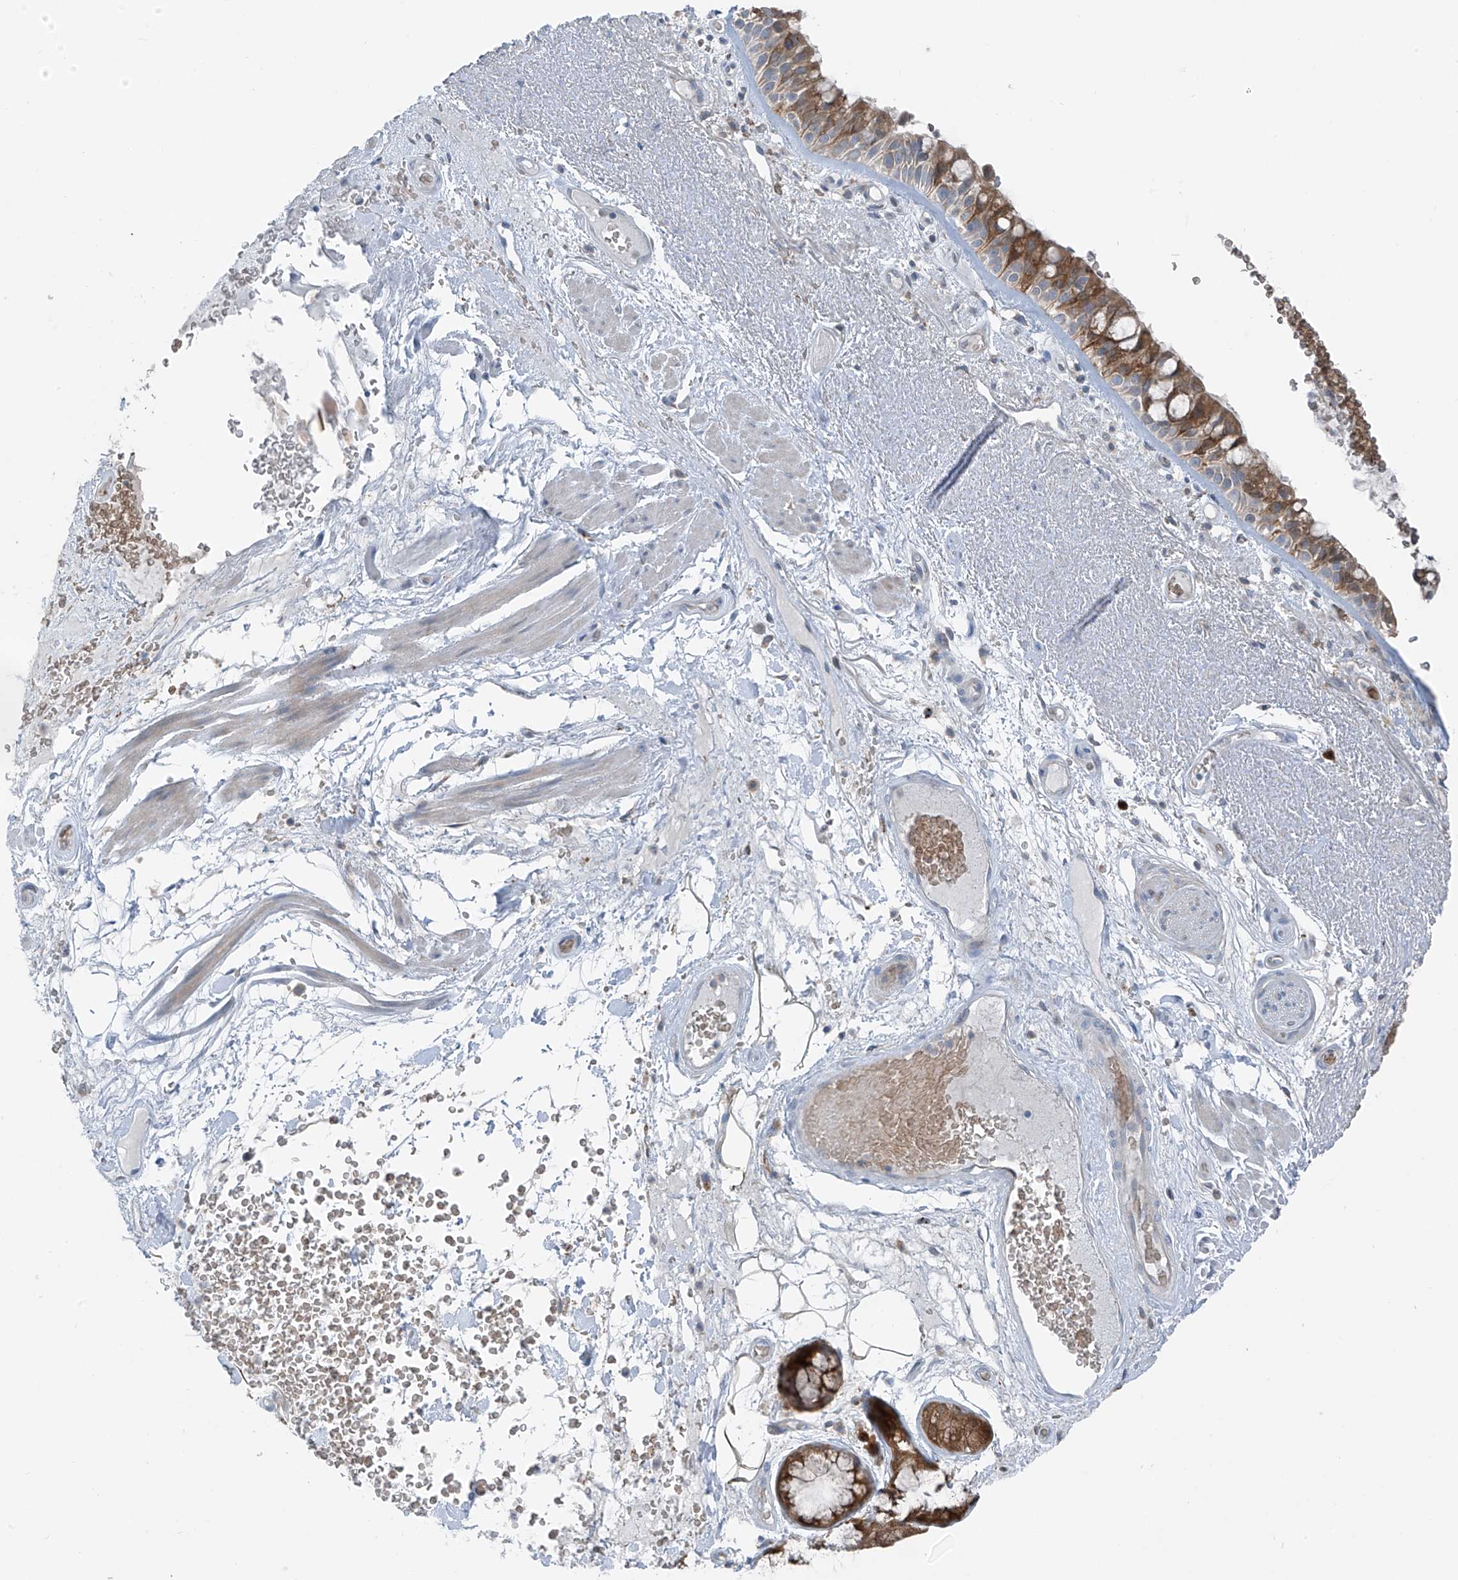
{"staining": {"intensity": "moderate", "quantity": ">75%", "location": "cytoplasmic/membranous"}, "tissue": "bronchus", "cell_type": "Respiratory epithelial cells", "image_type": "normal", "snomed": [{"axis": "morphology", "description": "Normal tissue, NOS"}, {"axis": "morphology", "description": "Squamous cell carcinoma, NOS"}, {"axis": "topography", "description": "Lymph node"}, {"axis": "topography", "description": "Bronchus"}, {"axis": "topography", "description": "Lung"}], "caption": "Immunohistochemistry (IHC) (DAB) staining of benign human bronchus shows moderate cytoplasmic/membranous protein expression in approximately >75% of respiratory epithelial cells.", "gene": "SLC12A6", "patient": {"sex": "male", "age": 66}}